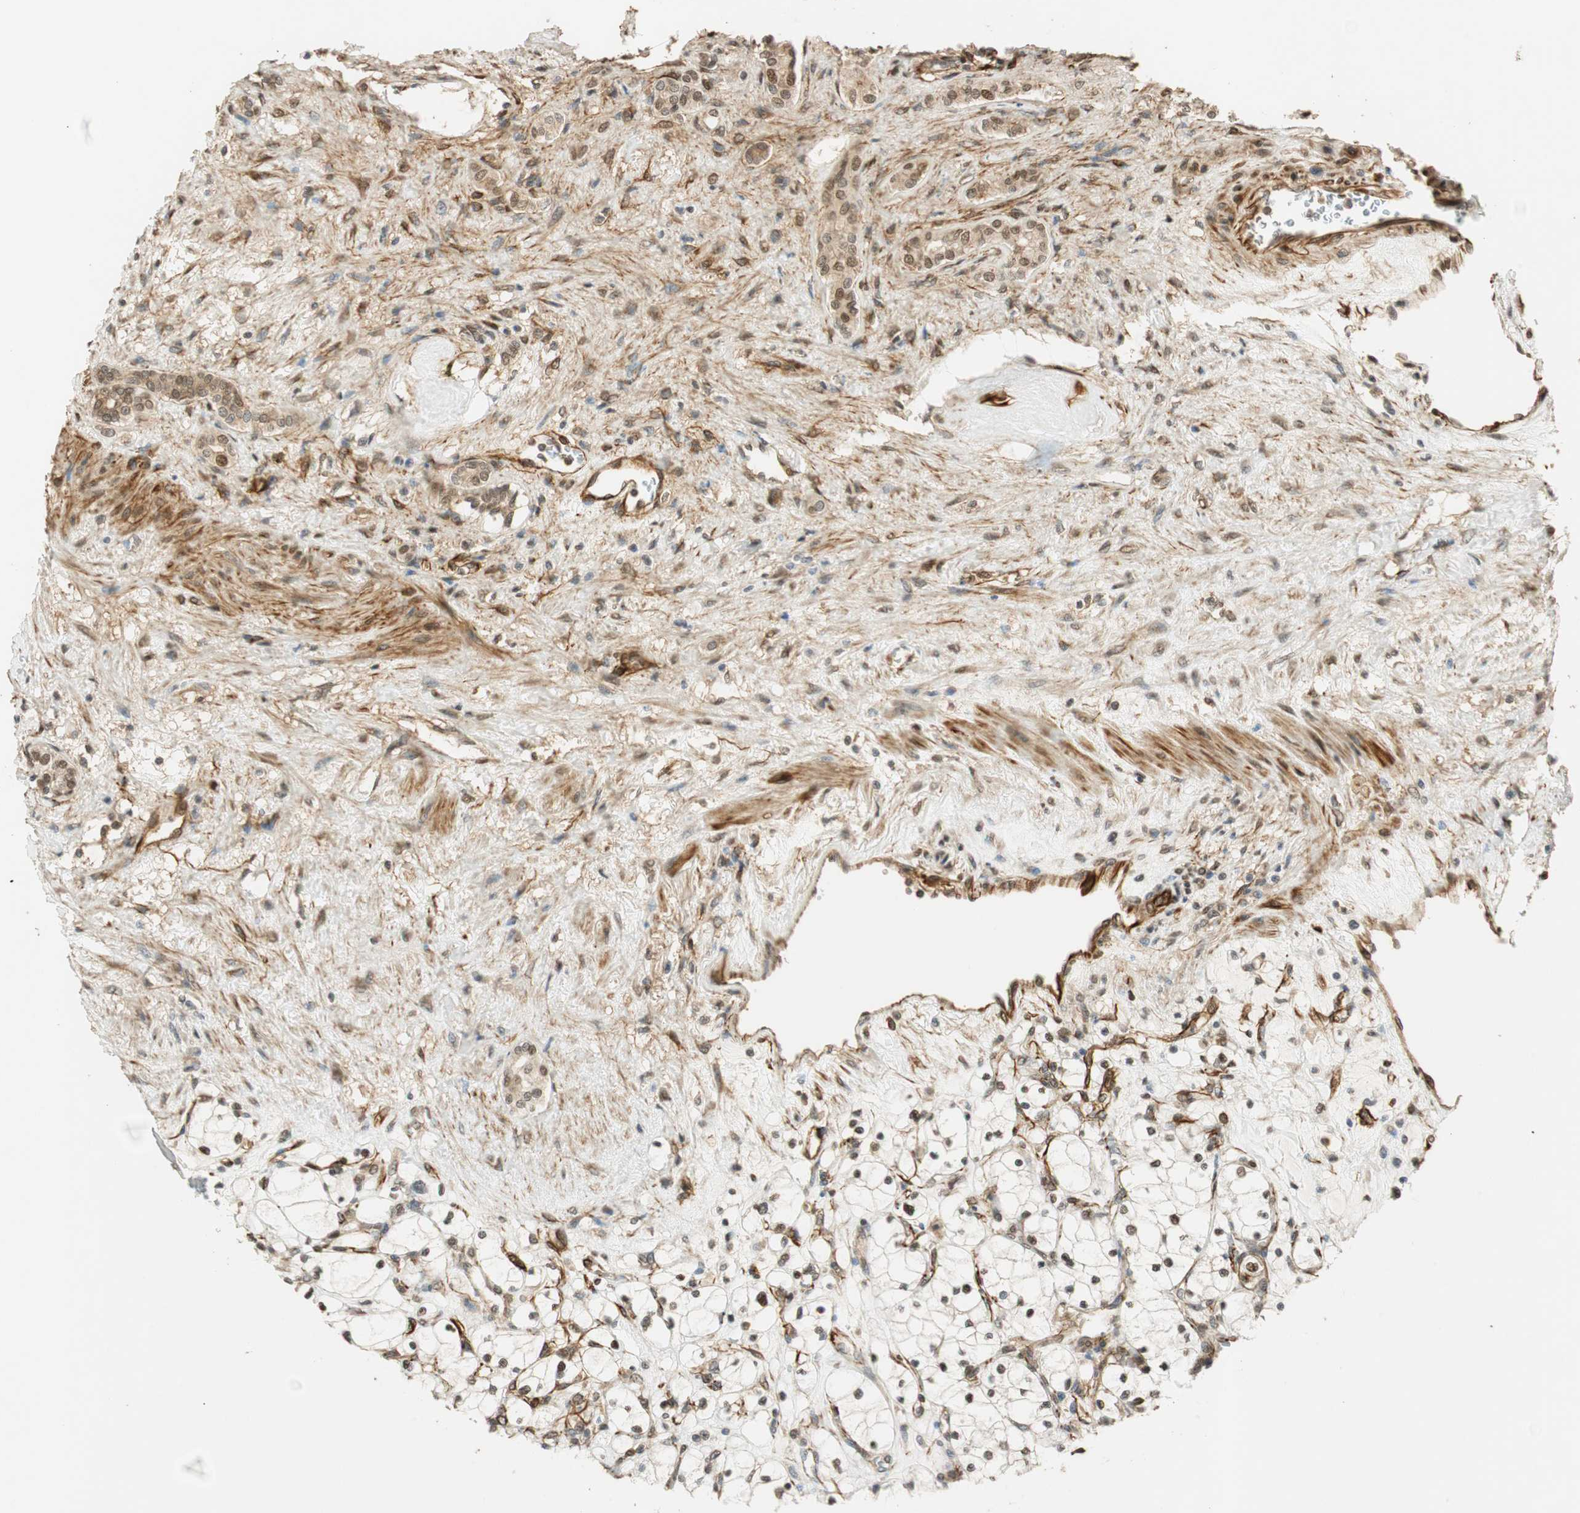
{"staining": {"intensity": "negative", "quantity": "none", "location": "none"}, "tissue": "renal cancer", "cell_type": "Tumor cells", "image_type": "cancer", "snomed": [{"axis": "morphology", "description": "Adenocarcinoma, NOS"}, {"axis": "topography", "description": "Kidney"}], "caption": "IHC photomicrograph of neoplastic tissue: human renal cancer stained with DAB (3,3'-diaminobenzidine) shows no significant protein expression in tumor cells.", "gene": "NES", "patient": {"sex": "female", "age": 83}}